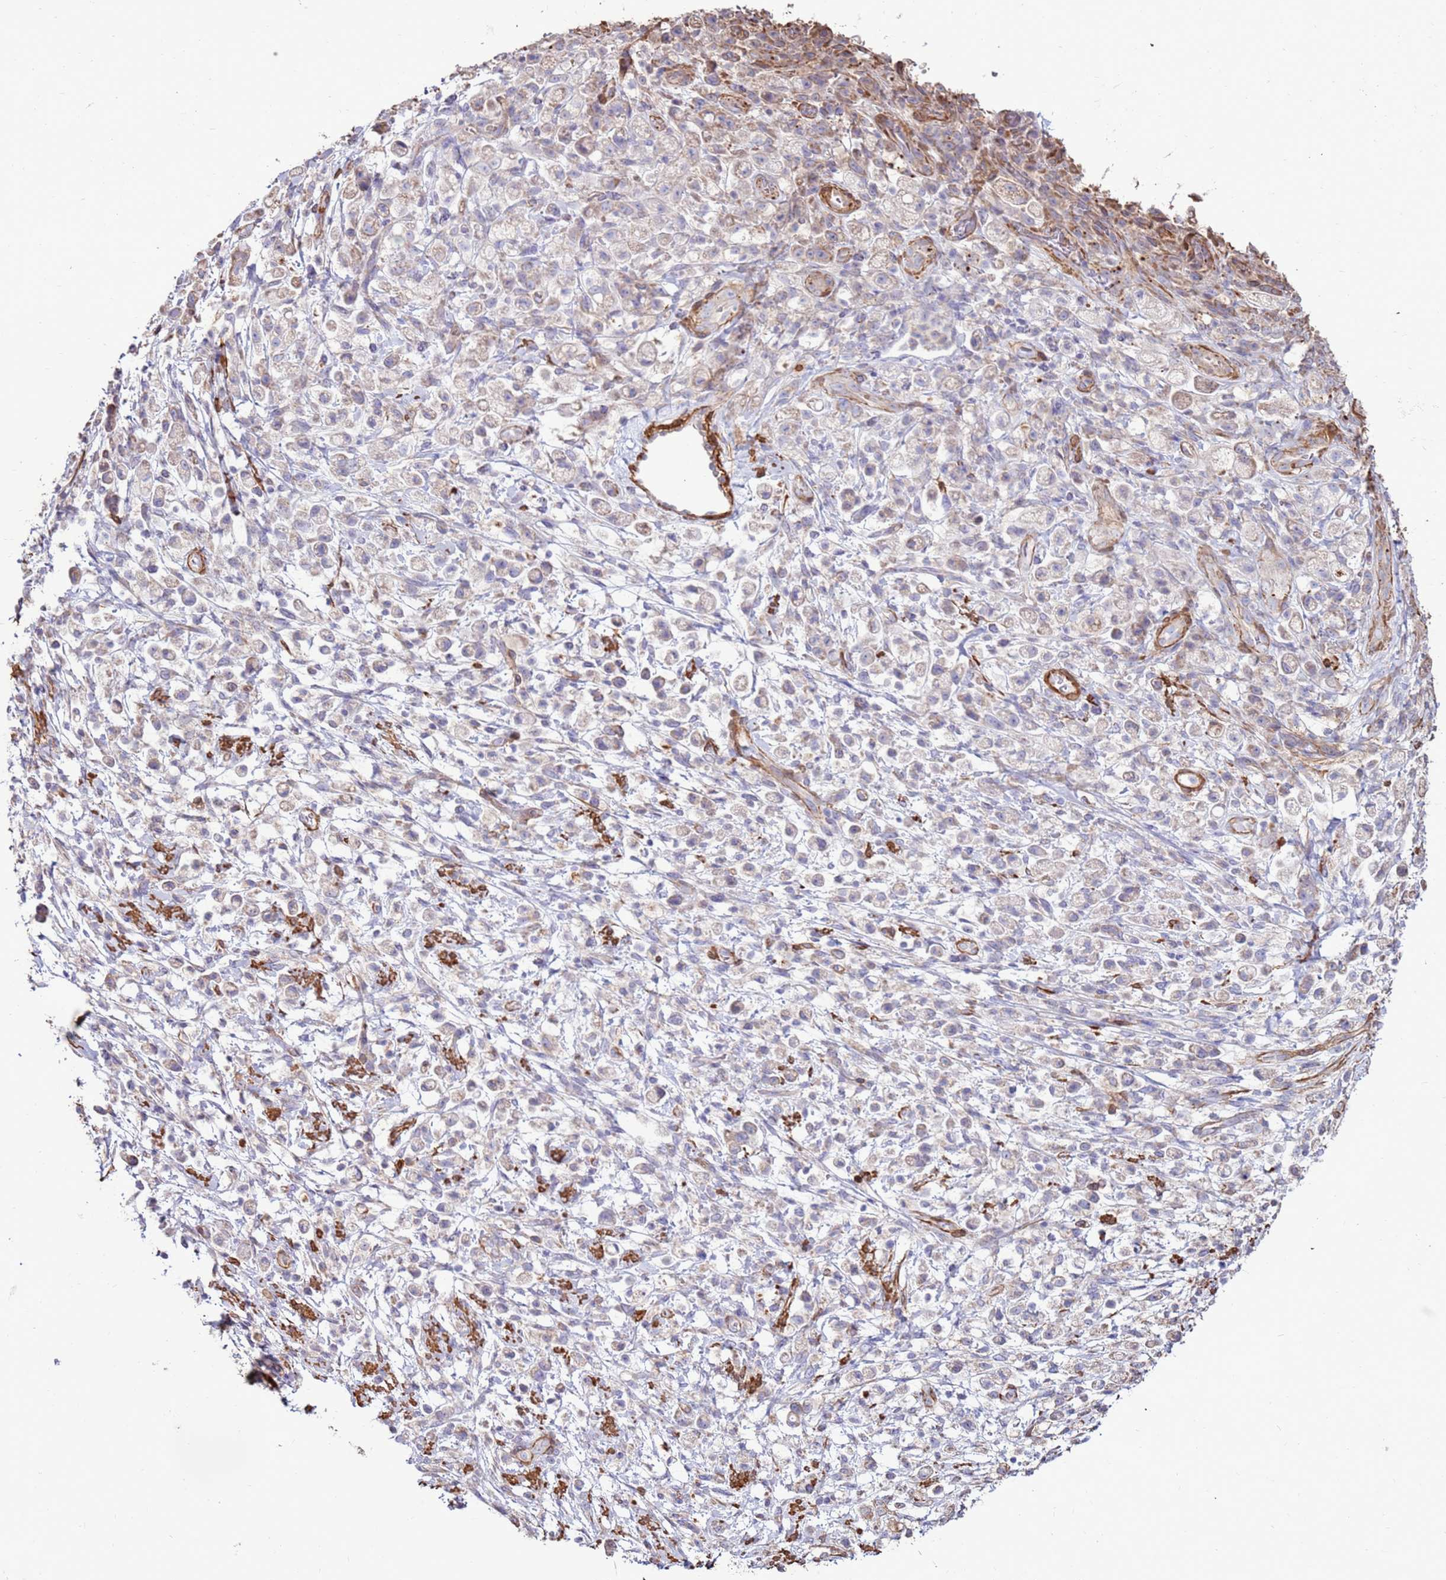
{"staining": {"intensity": "negative", "quantity": "none", "location": "none"}, "tissue": "stomach cancer", "cell_type": "Tumor cells", "image_type": "cancer", "snomed": [{"axis": "morphology", "description": "Adenocarcinoma, NOS"}, {"axis": "topography", "description": "Stomach"}], "caption": "Photomicrograph shows no significant protein expression in tumor cells of stomach adenocarcinoma.", "gene": "DDX59", "patient": {"sex": "female", "age": 60}}